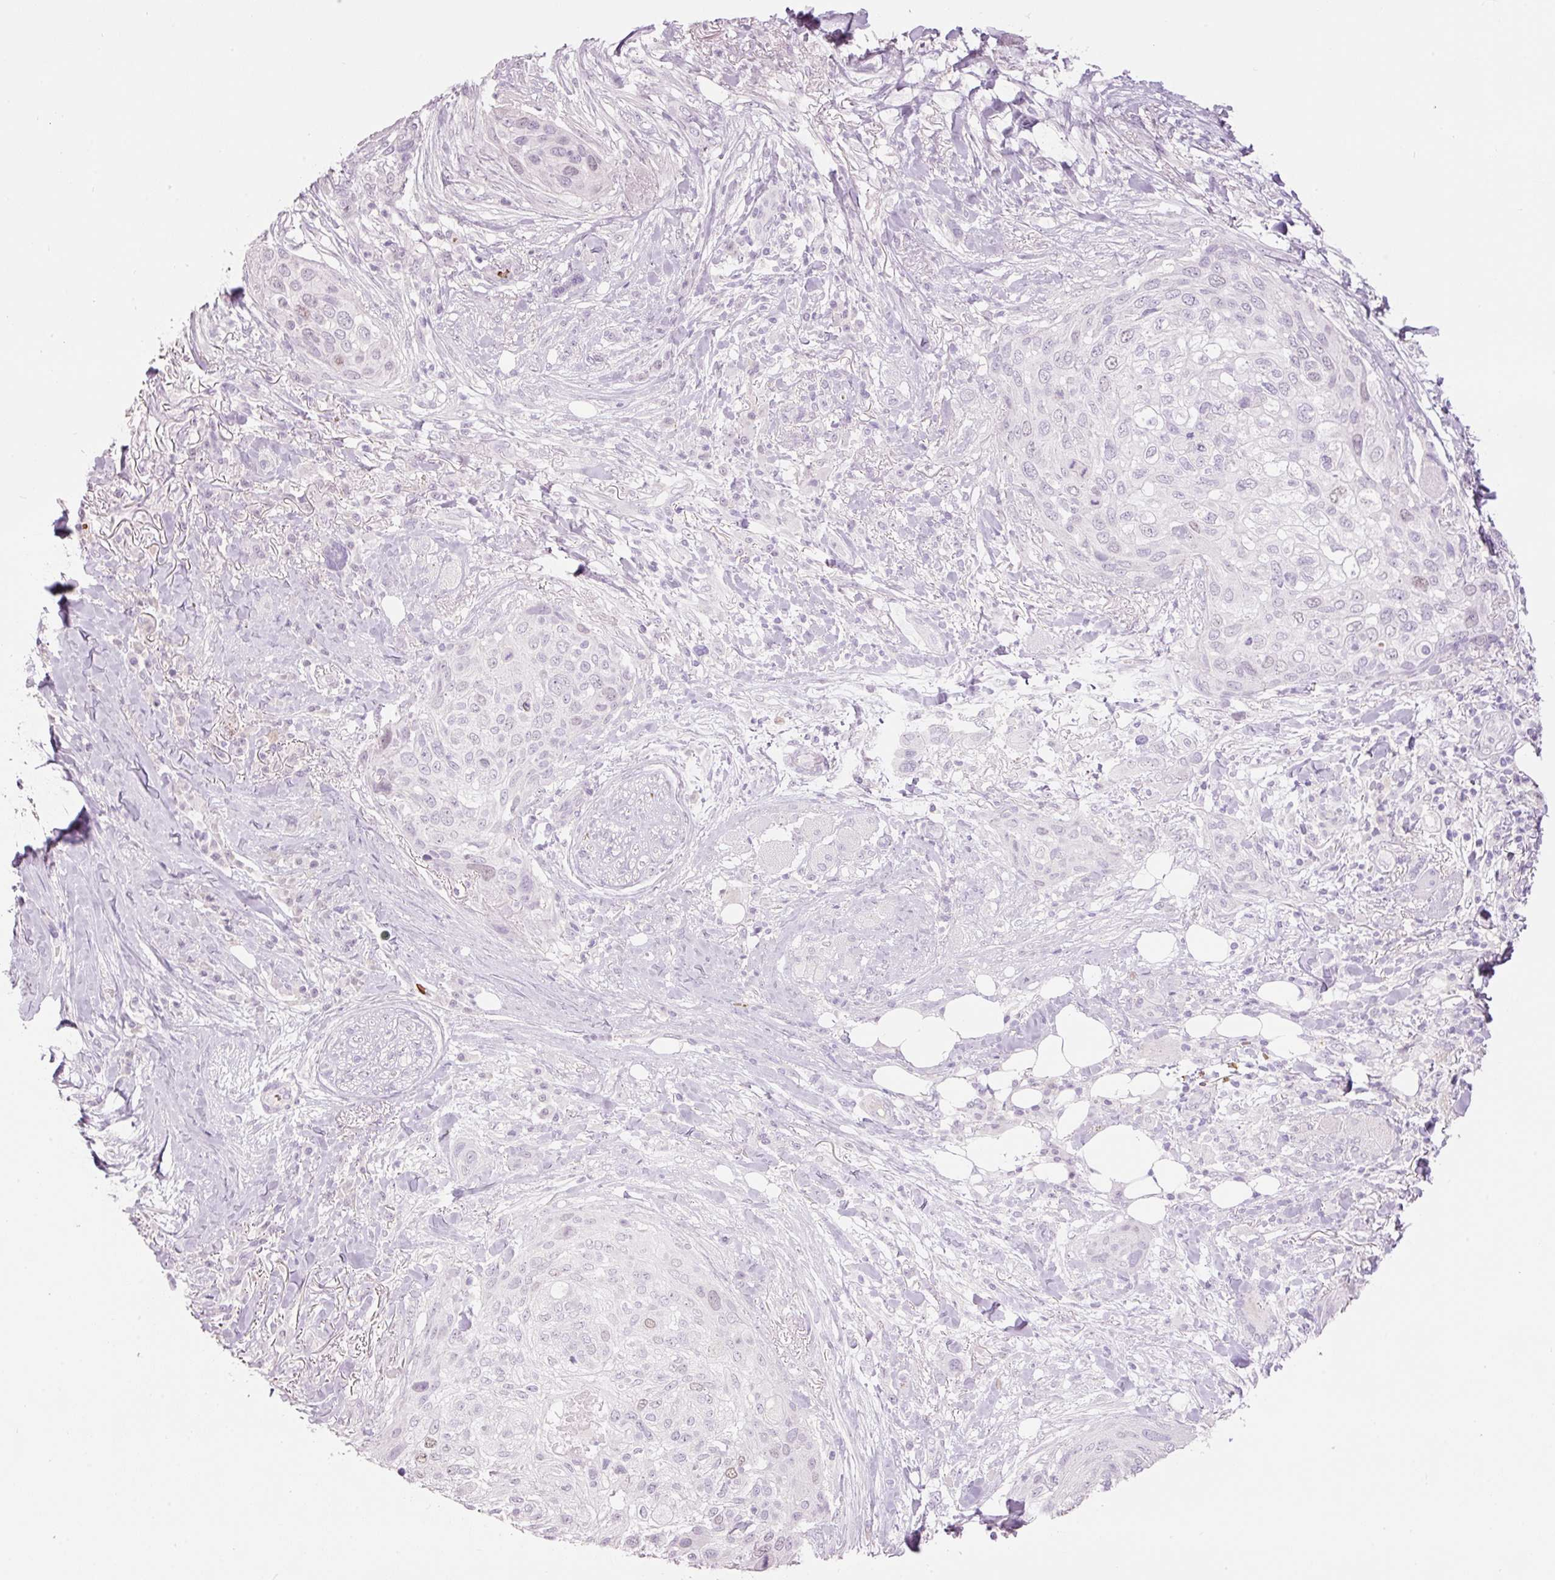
{"staining": {"intensity": "weak", "quantity": "<25%", "location": "nuclear"}, "tissue": "skin cancer", "cell_type": "Tumor cells", "image_type": "cancer", "snomed": [{"axis": "morphology", "description": "Squamous cell carcinoma, NOS"}, {"axis": "topography", "description": "Skin"}], "caption": "IHC micrograph of human skin cancer (squamous cell carcinoma) stained for a protein (brown), which displays no staining in tumor cells.", "gene": "LY6G6D", "patient": {"sex": "female", "age": 87}}